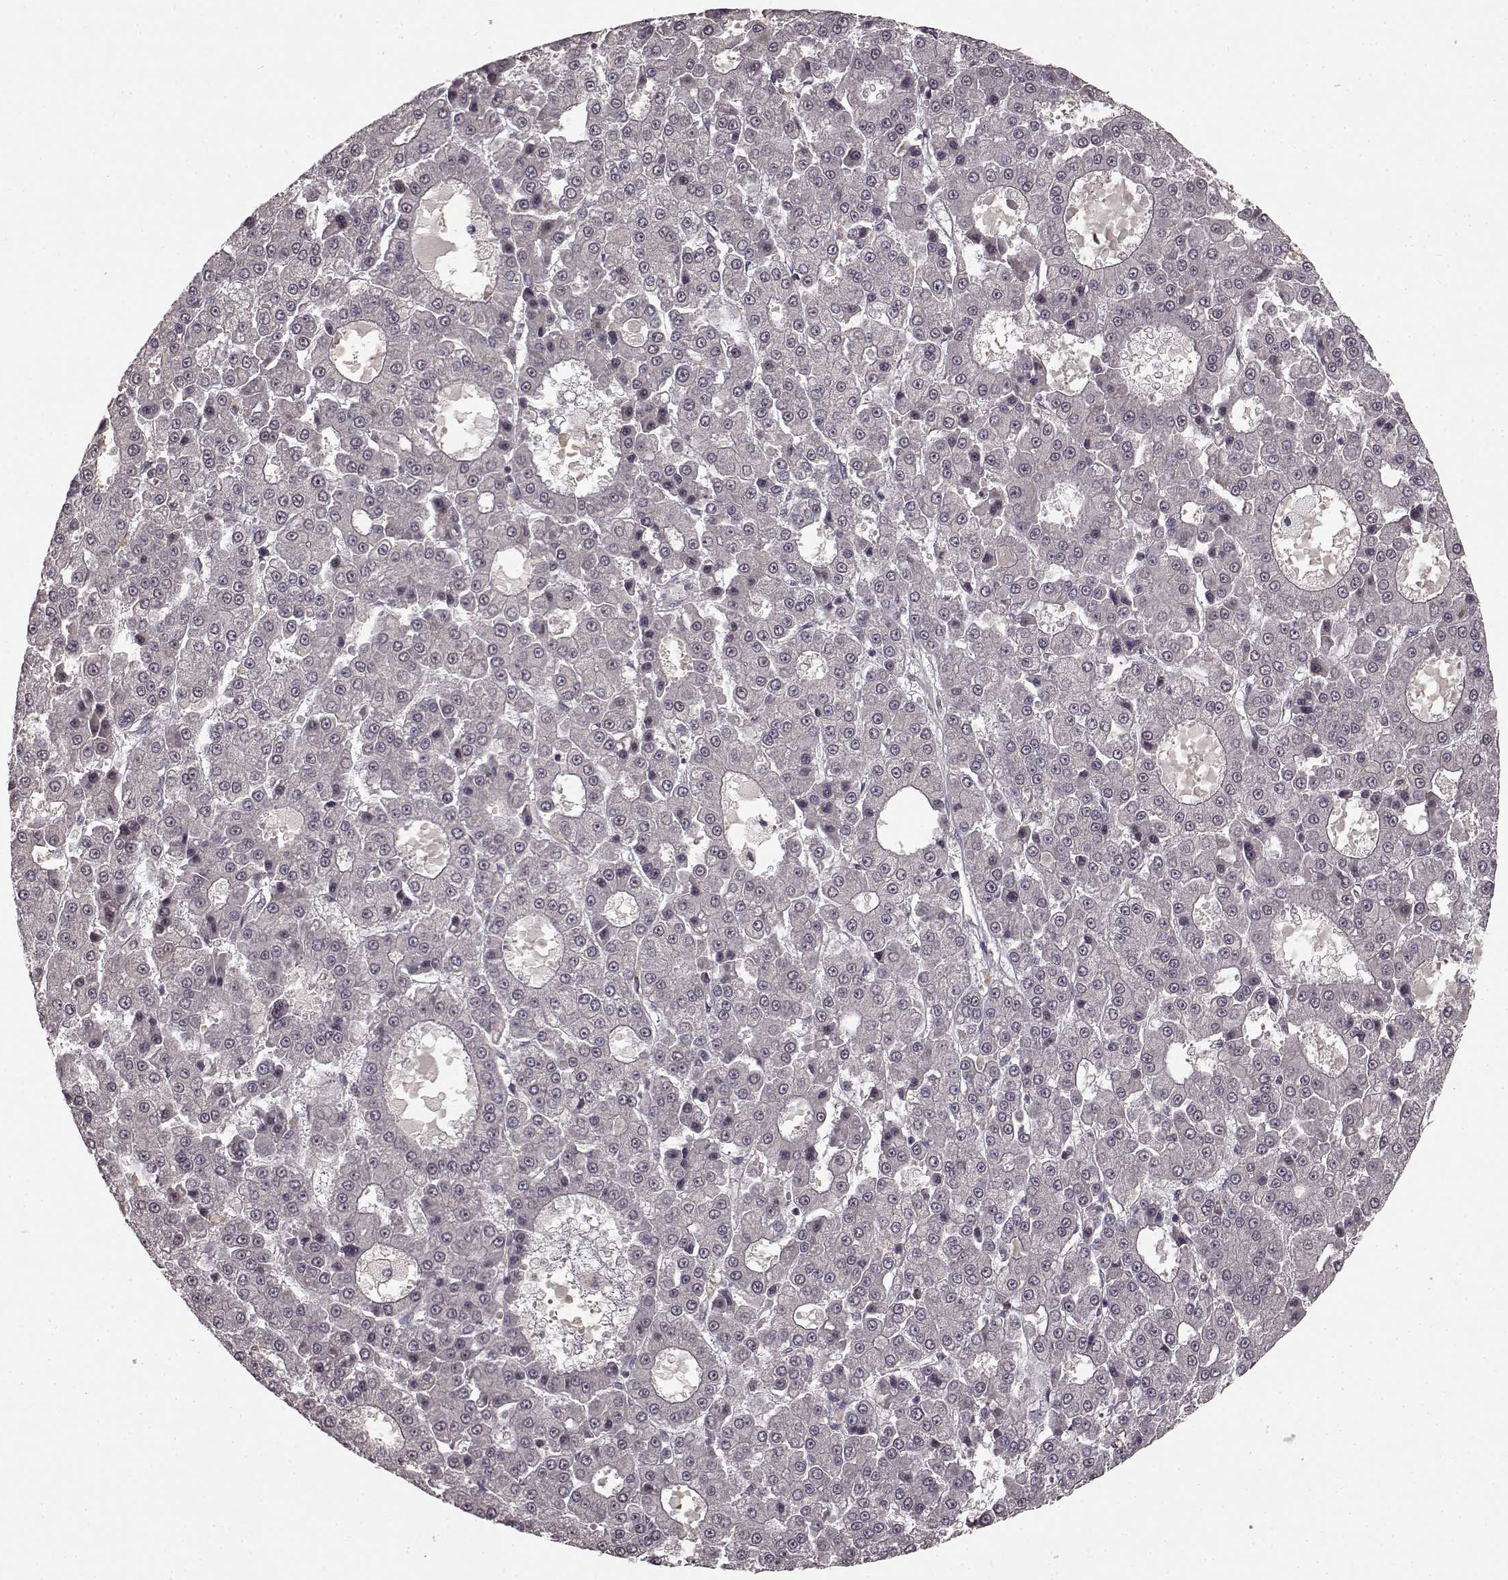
{"staining": {"intensity": "negative", "quantity": "none", "location": "none"}, "tissue": "liver cancer", "cell_type": "Tumor cells", "image_type": "cancer", "snomed": [{"axis": "morphology", "description": "Carcinoma, Hepatocellular, NOS"}, {"axis": "topography", "description": "Liver"}], "caption": "Protein analysis of liver cancer (hepatocellular carcinoma) displays no significant expression in tumor cells. (DAB immunohistochemistry, high magnification).", "gene": "NTRK2", "patient": {"sex": "male", "age": 70}}